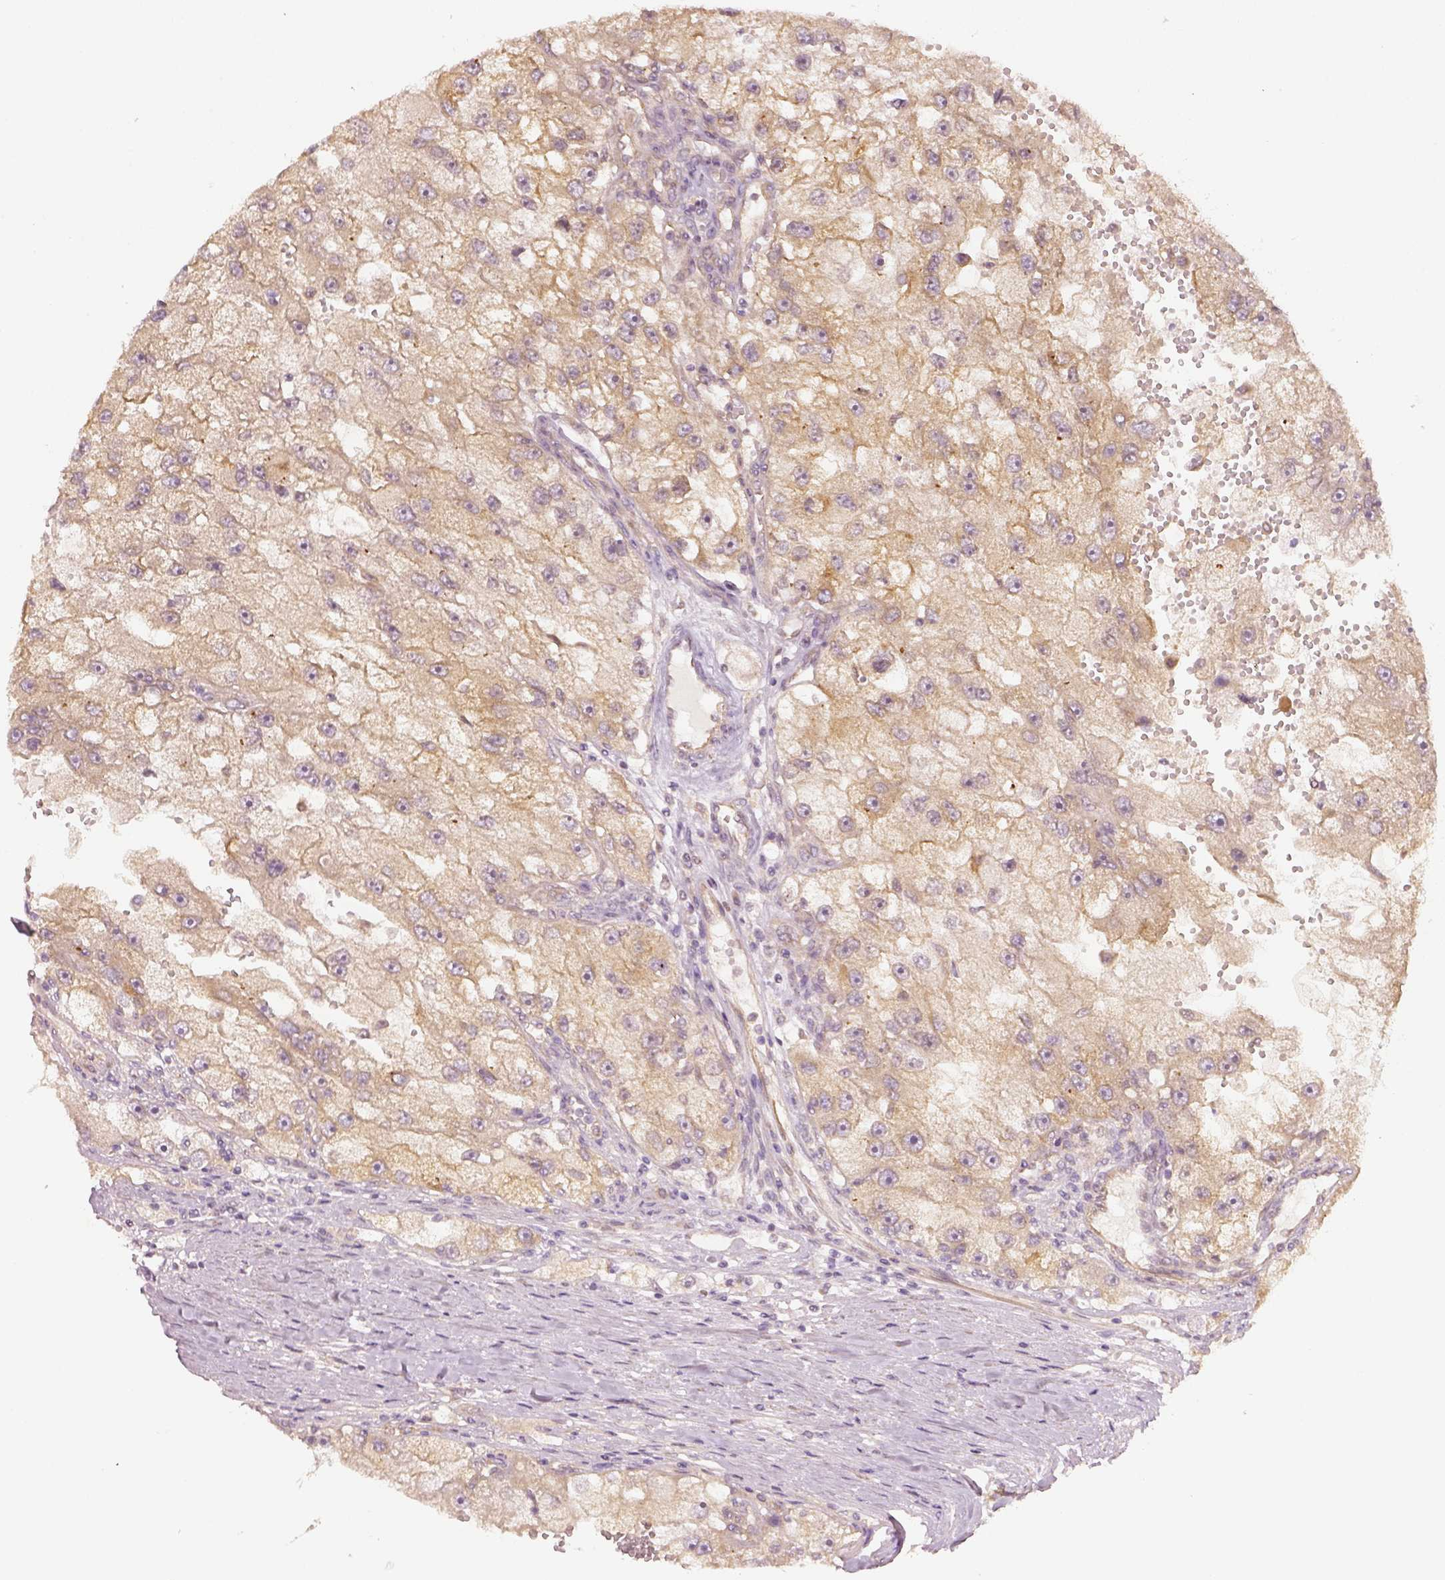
{"staining": {"intensity": "weak", "quantity": ">75%", "location": "cytoplasmic/membranous"}, "tissue": "renal cancer", "cell_type": "Tumor cells", "image_type": "cancer", "snomed": [{"axis": "morphology", "description": "Adenocarcinoma, NOS"}, {"axis": "topography", "description": "Kidney"}], "caption": "Adenocarcinoma (renal) stained with immunohistochemistry shows weak cytoplasmic/membranous staining in about >75% of tumor cells.", "gene": "PAIP1", "patient": {"sex": "male", "age": 63}}